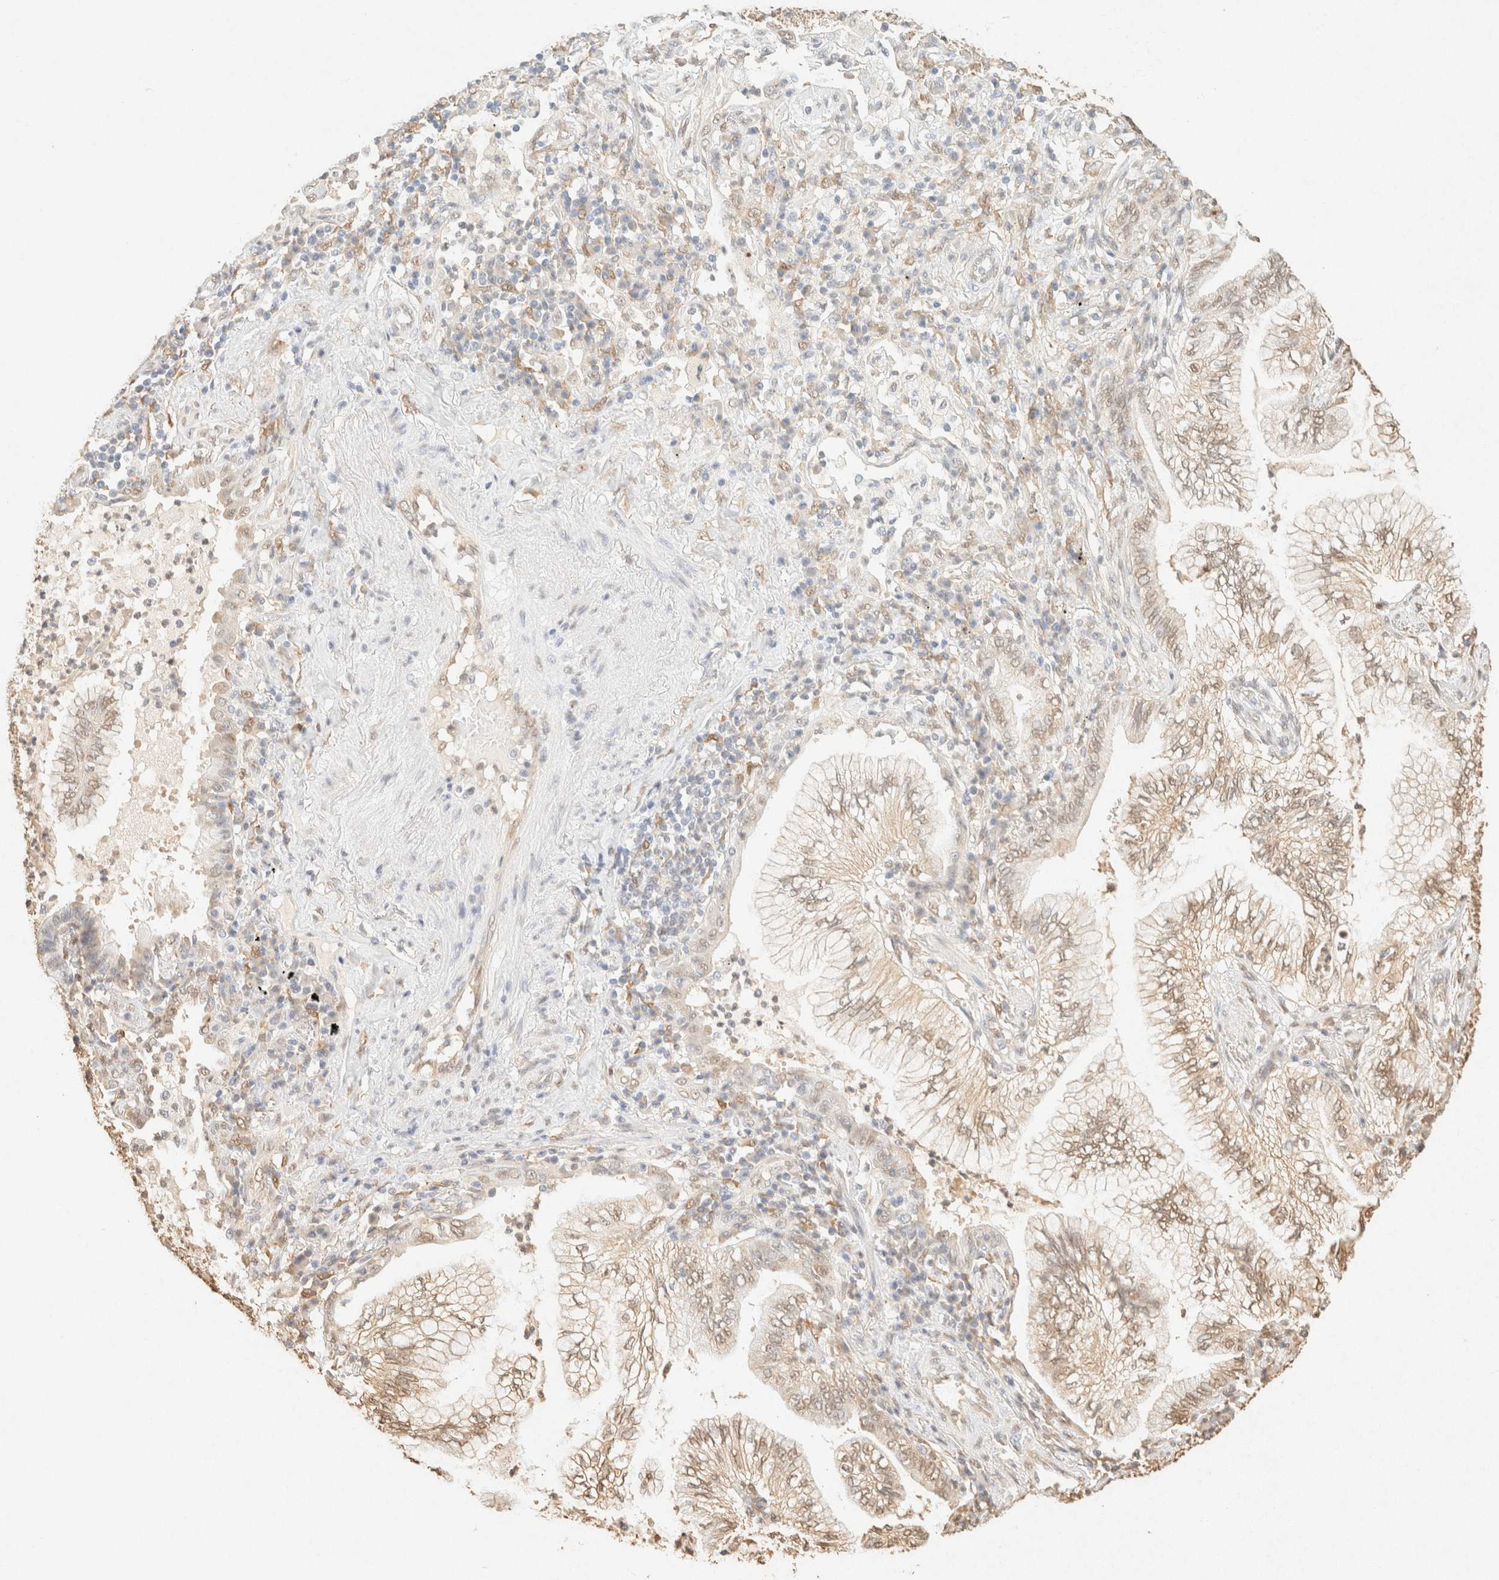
{"staining": {"intensity": "weak", "quantity": "25%-75%", "location": "nuclear"}, "tissue": "lung cancer", "cell_type": "Tumor cells", "image_type": "cancer", "snomed": [{"axis": "morphology", "description": "Normal tissue, NOS"}, {"axis": "morphology", "description": "Adenocarcinoma, NOS"}, {"axis": "topography", "description": "Bronchus"}, {"axis": "topography", "description": "Lung"}], "caption": "Weak nuclear protein positivity is seen in about 25%-75% of tumor cells in adenocarcinoma (lung). The staining was performed using DAB, with brown indicating positive protein expression. Nuclei are stained blue with hematoxylin.", "gene": "S100A13", "patient": {"sex": "female", "age": 70}}